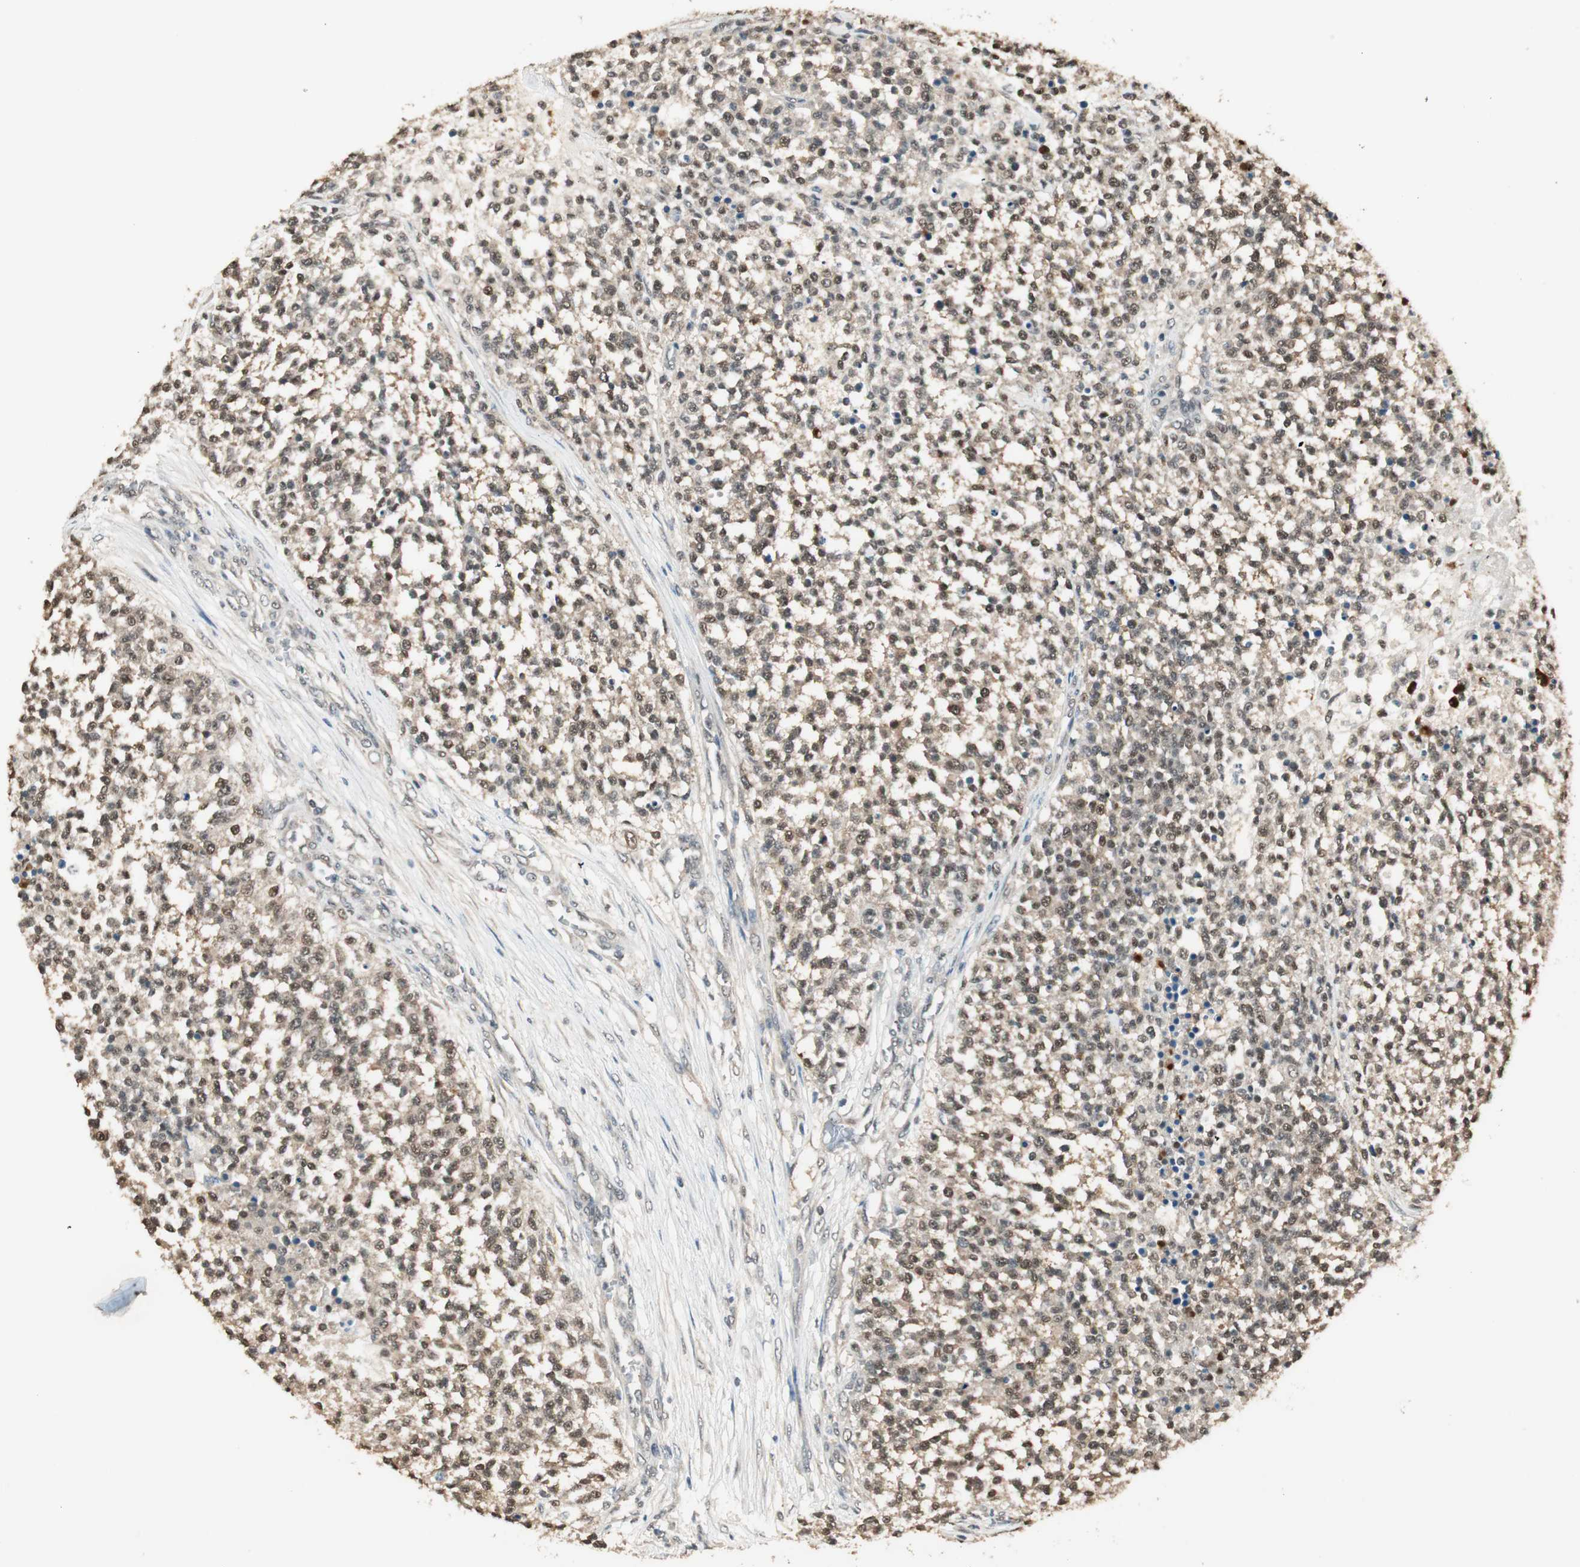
{"staining": {"intensity": "moderate", "quantity": "25%-75%", "location": "cytoplasmic/membranous,nuclear"}, "tissue": "testis cancer", "cell_type": "Tumor cells", "image_type": "cancer", "snomed": [{"axis": "morphology", "description": "Seminoma, NOS"}, {"axis": "topography", "description": "Testis"}], "caption": "Immunohistochemistry staining of seminoma (testis), which displays medium levels of moderate cytoplasmic/membranous and nuclear expression in about 25%-75% of tumor cells indicating moderate cytoplasmic/membranous and nuclear protein staining. The staining was performed using DAB (3,3'-diaminobenzidine) (brown) for protein detection and nuclei were counterstained in hematoxylin (blue).", "gene": "USP5", "patient": {"sex": "male", "age": 59}}